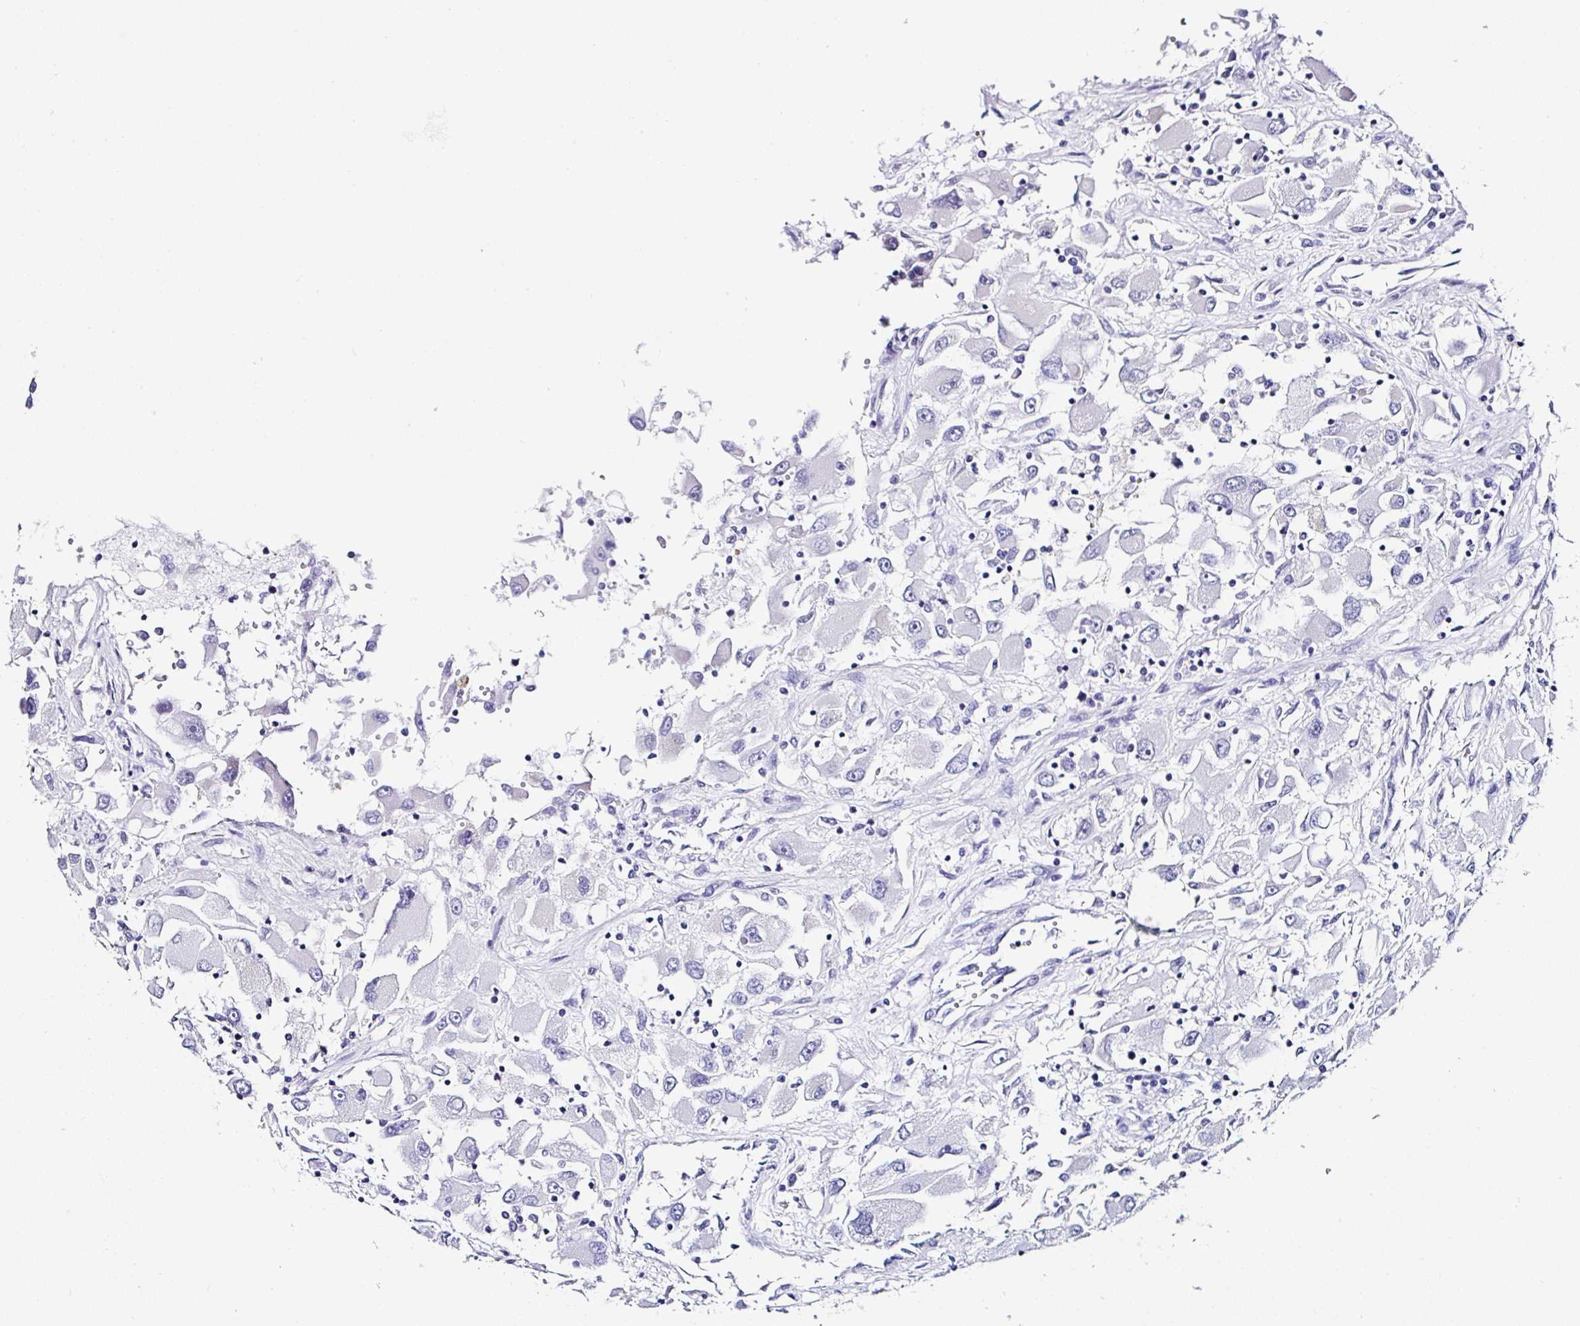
{"staining": {"intensity": "negative", "quantity": "none", "location": "none"}, "tissue": "renal cancer", "cell_type": "Tumor cells", "image_type": "cancer", "snomed": [{"axis": "morphology", "description": "Adenocarcinoma, NOS"}, {"axis": "topography", "description": "Kidney"}], "caption": "Tumor cells show no significant positivity in renal cancer.", "gene": "TMPRSS11E", "patient": {"sex": "female", "age": 52}}